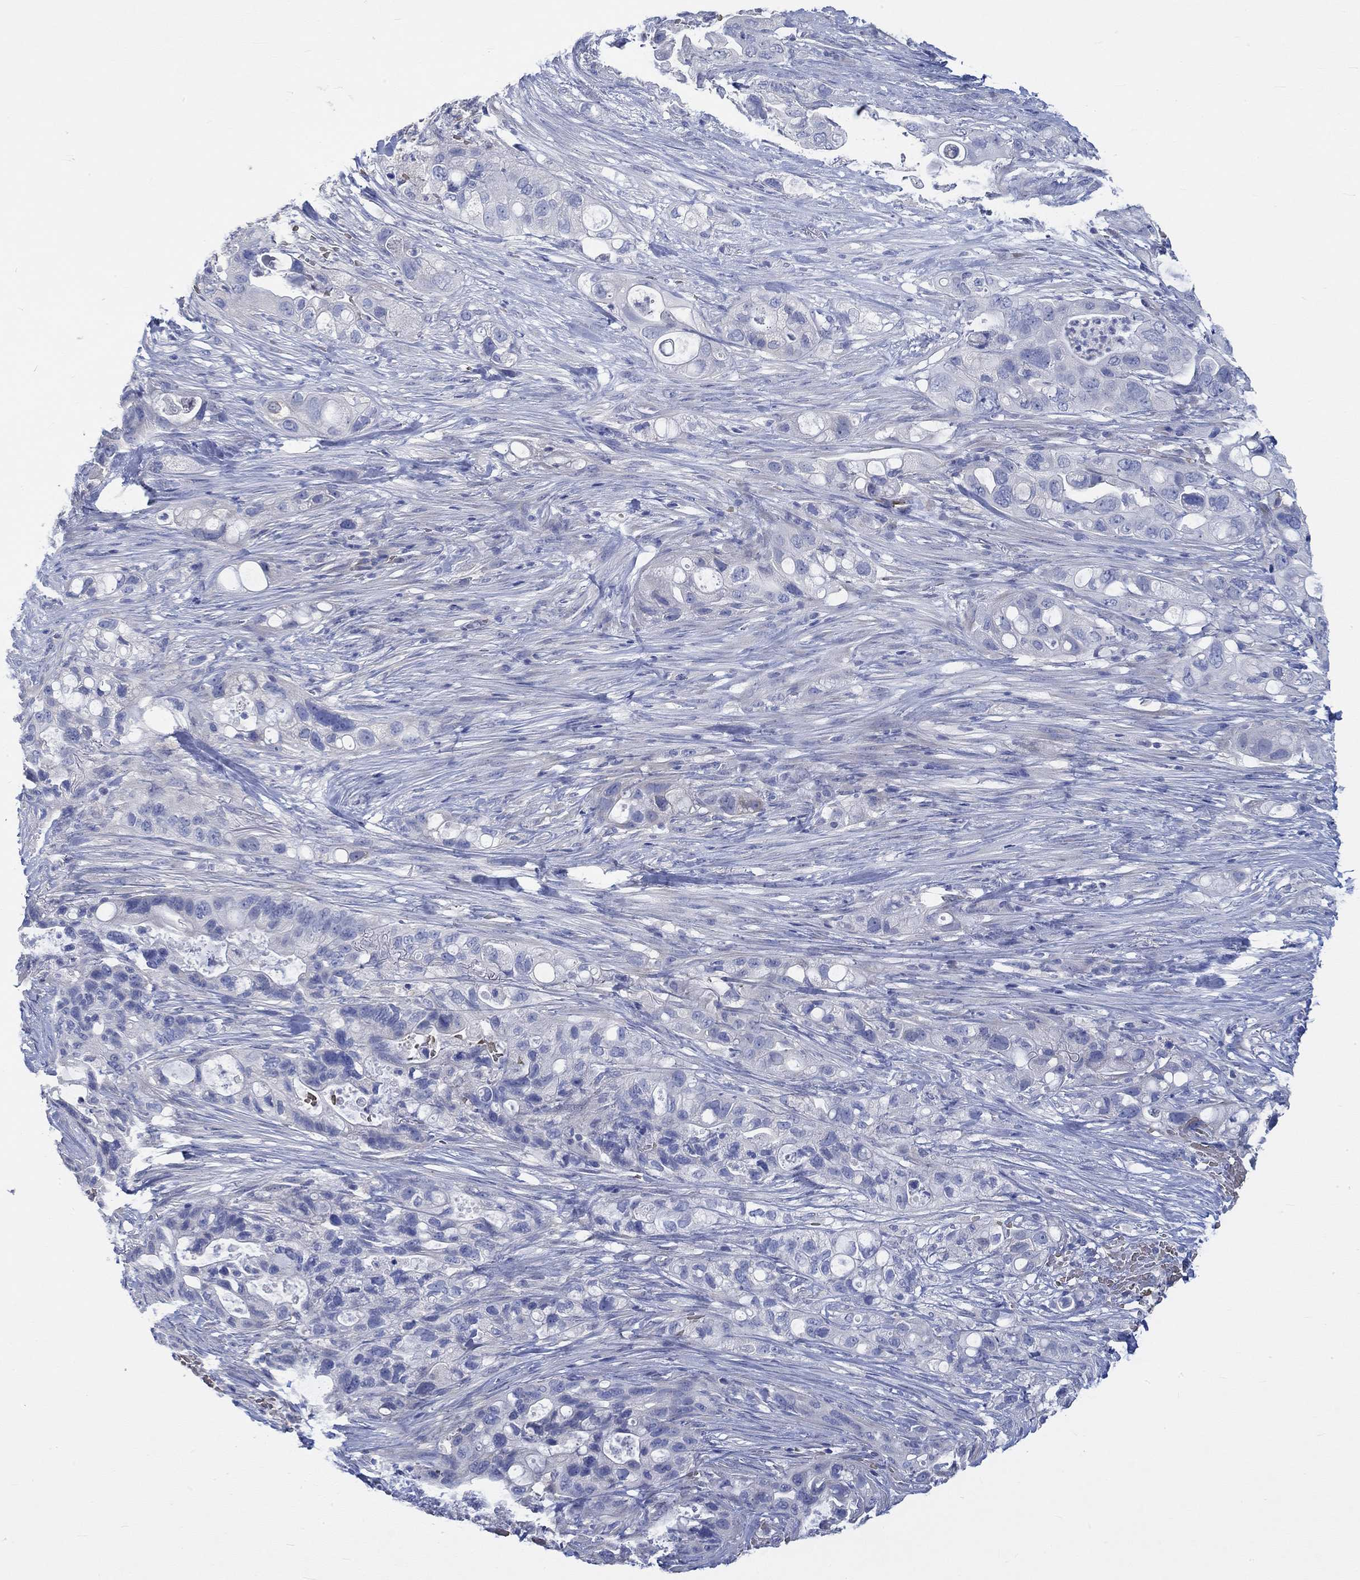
{"staining": {"intensity": "negative", "quantity": "none", "location": "none"}, "tissue": "pancreatic cancer", "cell_type": "Tumor cells", "image_type": "cancer", "snomed": [{"axis": "morphology", "description": "Adenocarcinoma, NOS"}, {"axis": "topography", "description": "Pancreas"}], "caption": "Tumor cells show no significant expression in pancreatic adenocarcinoma. (Stains: DAB (3,3'-diaminobenzidine) IHC with hematoxylin counter stain, Microscopy: brightfield microscopy at high magnification).", "gene": "KCNA1", "patient": {"sex": "female", "age": 72}}